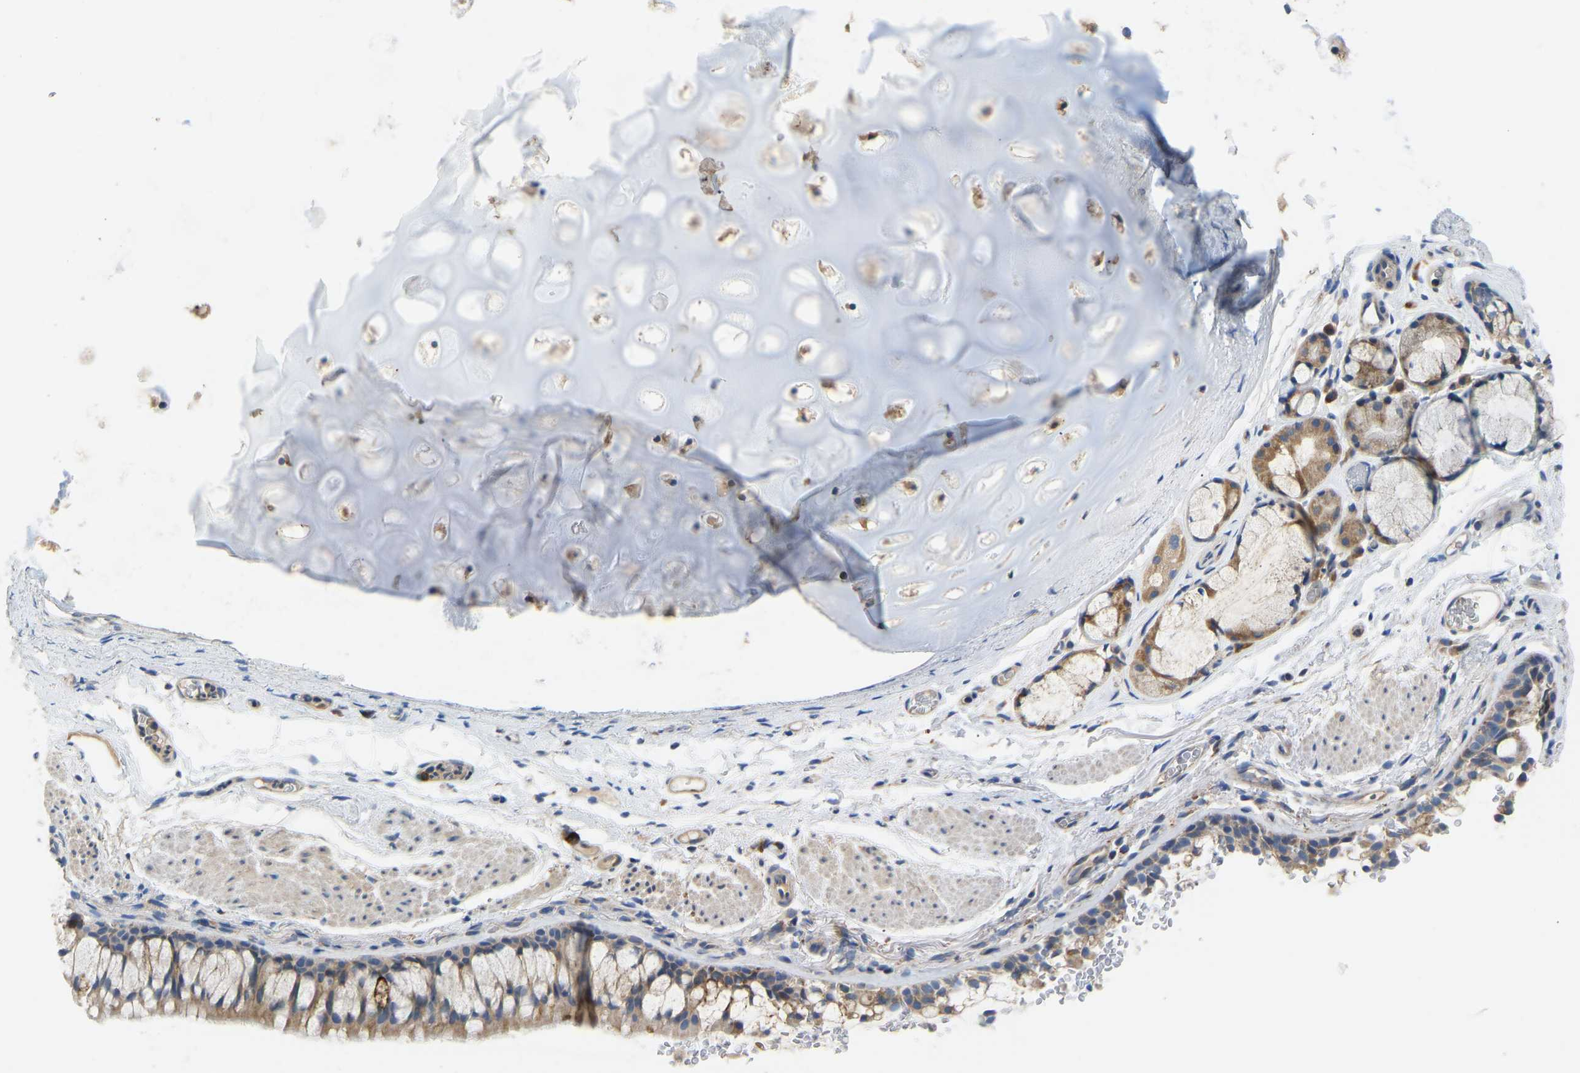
{"staining": {"intensity": "moderate", "quantity": ">75%", "location": "cytoplasmic/membranous"}, "tissue": "bronchus", "cell_type": "Respiratory epithelial cells", "image_type": "normal", "snomed": [{"axis": "morphology", "description": "Normal tissue, NOS"}, {"axis": "topography", "description": "Cartilage tissue"}, {"axis": "topography", "description": "Bronchus"}], "caption": "A brown stain highlights moderate cytoplasmic/membranous positivity of a protein in respiratory epithelial cells of normal bronchus.", "gene": "RBP1", "patient": {"sex": "female", "age": 53}}